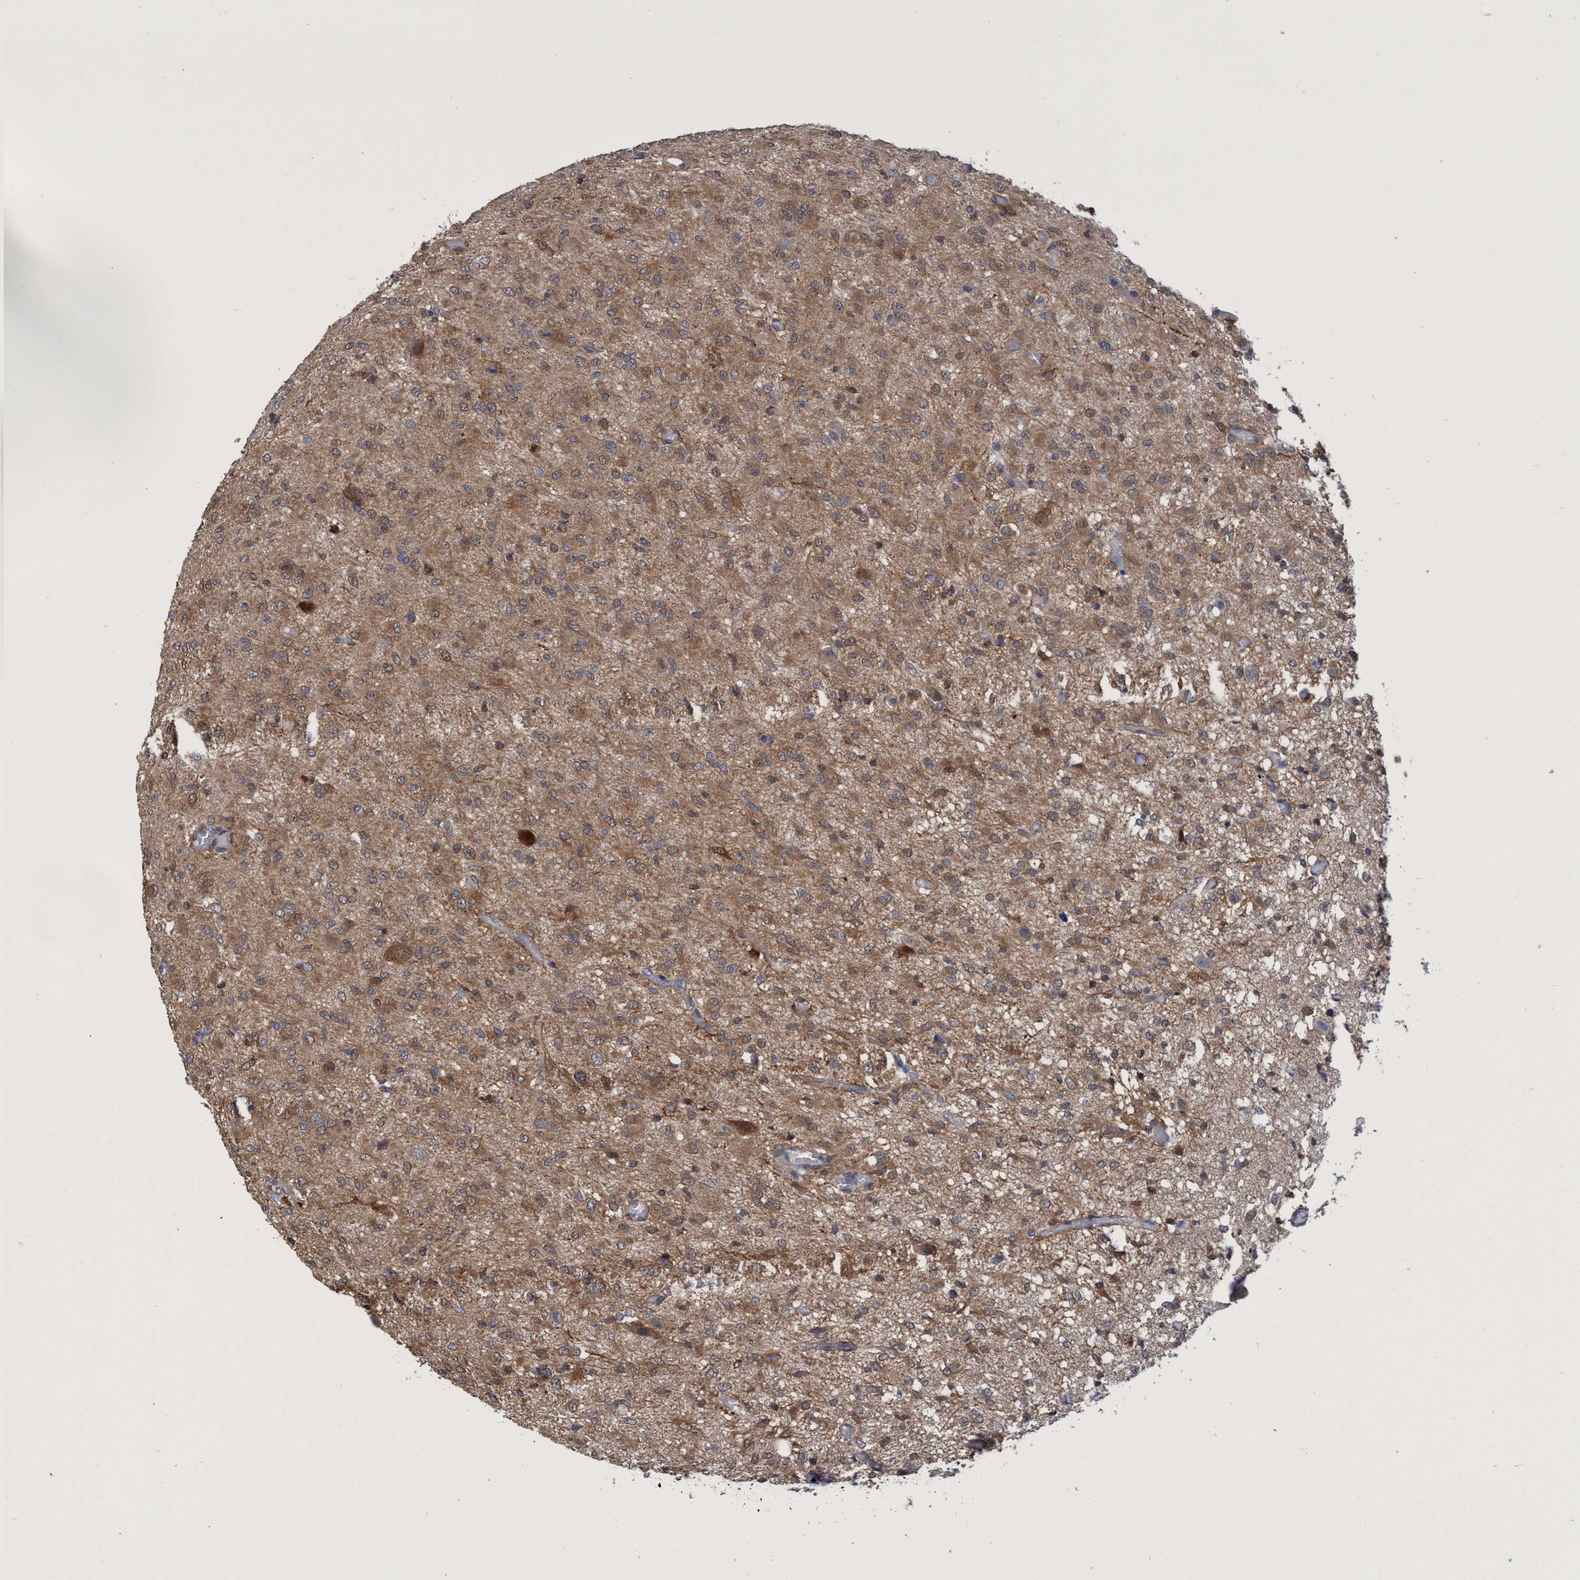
{"staining": {"intensity": "moderate", "quantity": ">75%", "location": "cytoplasmic/membranous"}, "tissue": "glioma", "cell_type": "Tumor cells", "image_type": "cancer", "snomed": [{"axis": "morphology", "description": "Glioma, malignant, High grade"}, {"axis": "topography", "description": "Brain"}], "caption": "Human malignant glioma (high-grade) stained for a protein (brown) shows moderate cytoplasmic/membranous positive expression in approximately >75% of tumor cells.", "gene": "PNPO", "patient": {"sex": "female", "age": 59}}